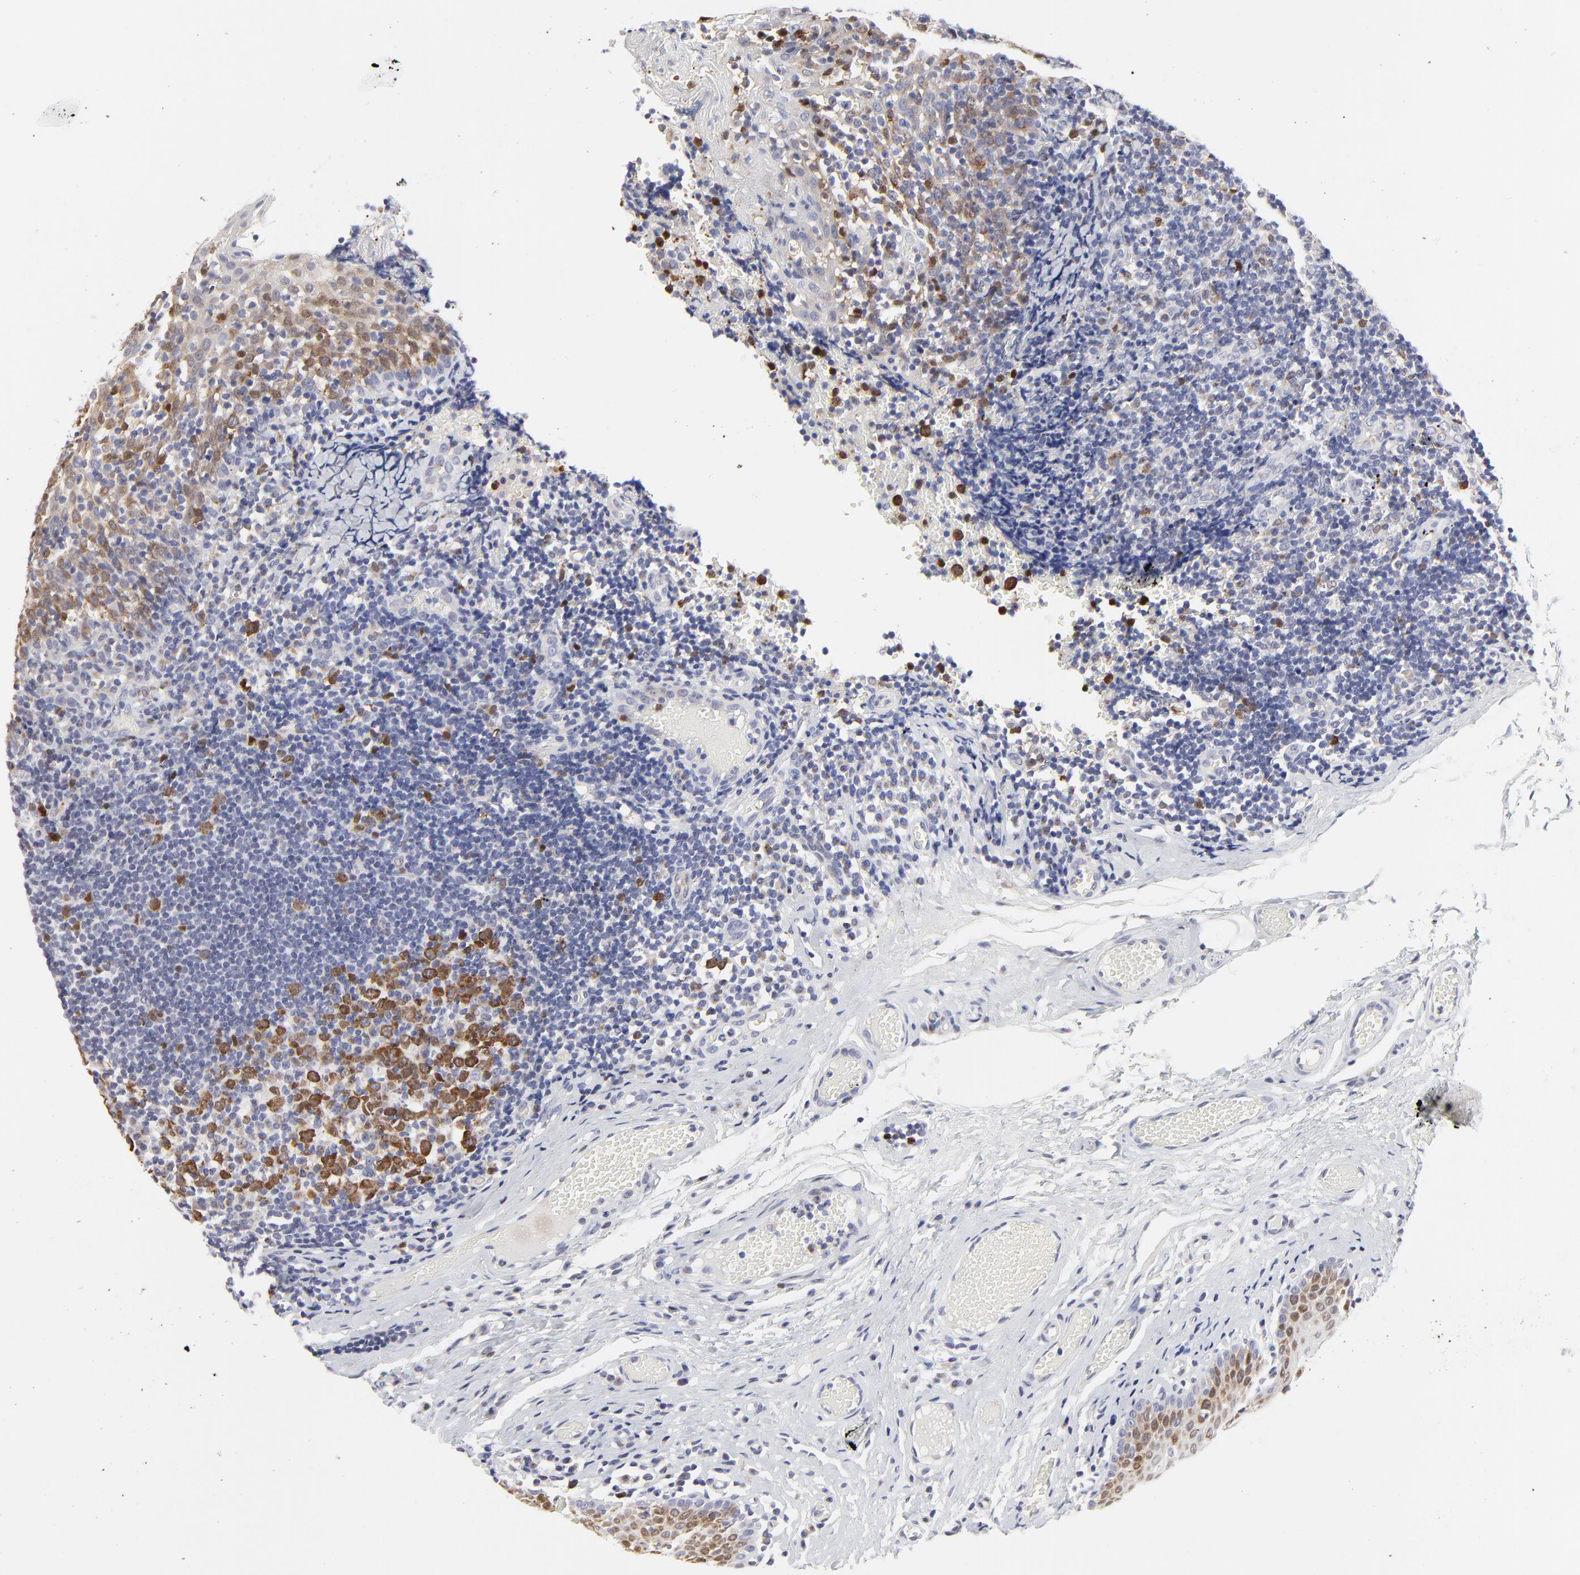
{"staining": {"intensity": "moderate", "quantity": ">75%", "location": "cytoplasmic/membranous"}, "tissue": "tonsil", "cell_type": "Germinal center cells", "image_type": "normal", "snomed": [{"axis": "morphology", "description": "Normal tissue, NOS"}, {"axis": "topography", "description": "Tonsil"}], "caption": "The immunohistochemical stain labels moderate cytoplasmic/membranous expression in germinal center cells of benign tonsil. The staining was performed using DAB (3,3'-diaminobenzidine), with brown indicating positive protein expression. Nuclei are stained blue with hematoxylin.", "gene": "NCAPH", "patient": {"sex": "female", "age": 34}}